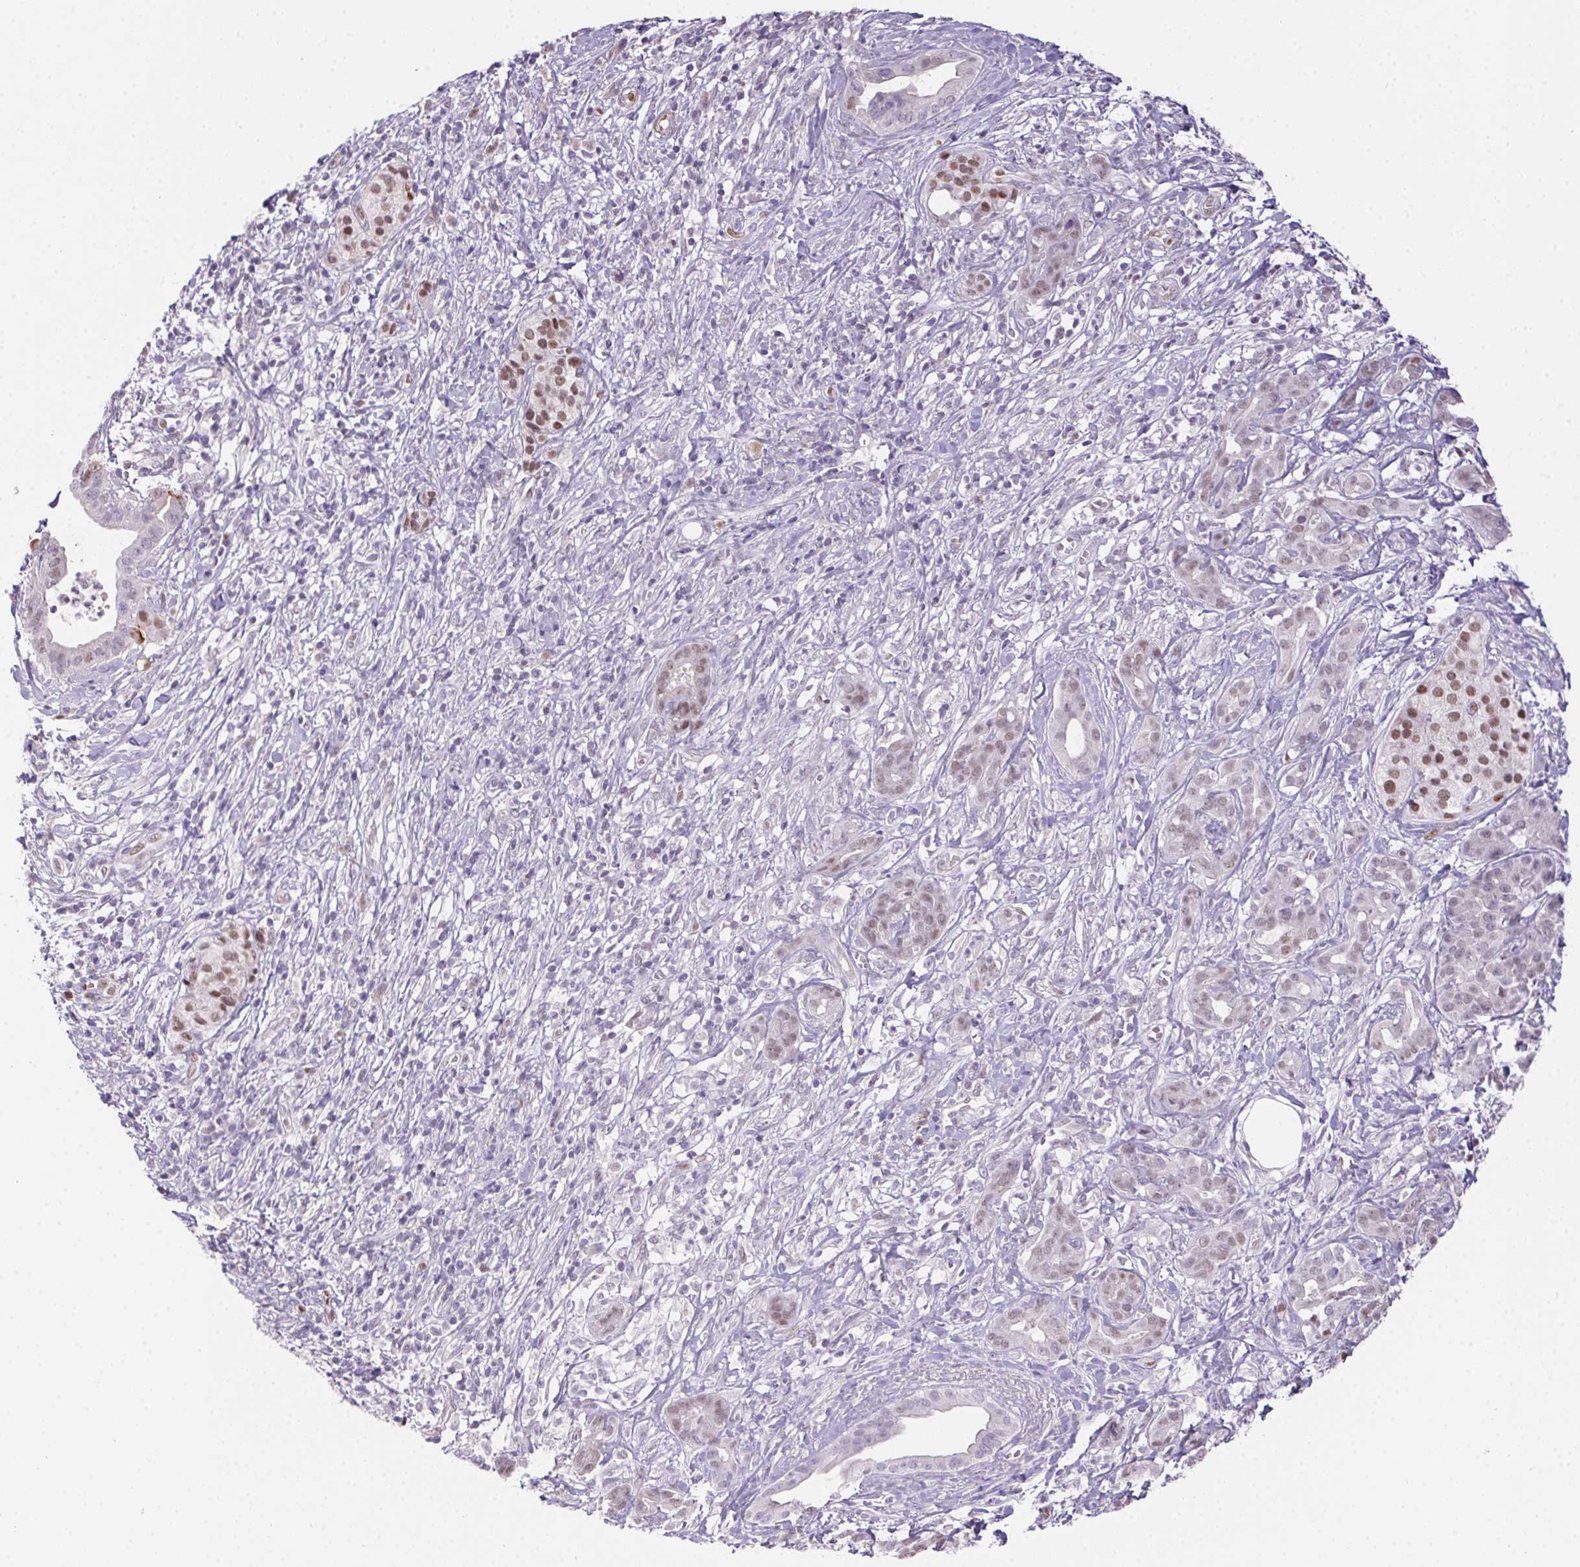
{"staining": {"intensity": "weak", "quantity": "<25%", "location": "nuclear"}, "tissue": "pancreatic cancer", "cell_type": "Tumor cells", "image_type": "cancer", "snomed": [{"axis": "morphology", "description": "Adenocarcinoma, NOS"}, {"axis": "topography", "description": "Pancreas"}], "caption": "Tumor cells show no significant expression in pancreatic cancer (adenocarcinoma). (DAB IHC with hematoxylin counter stain).", "gene": "SP9", "patient": {"sex": "male", "age": 61}}